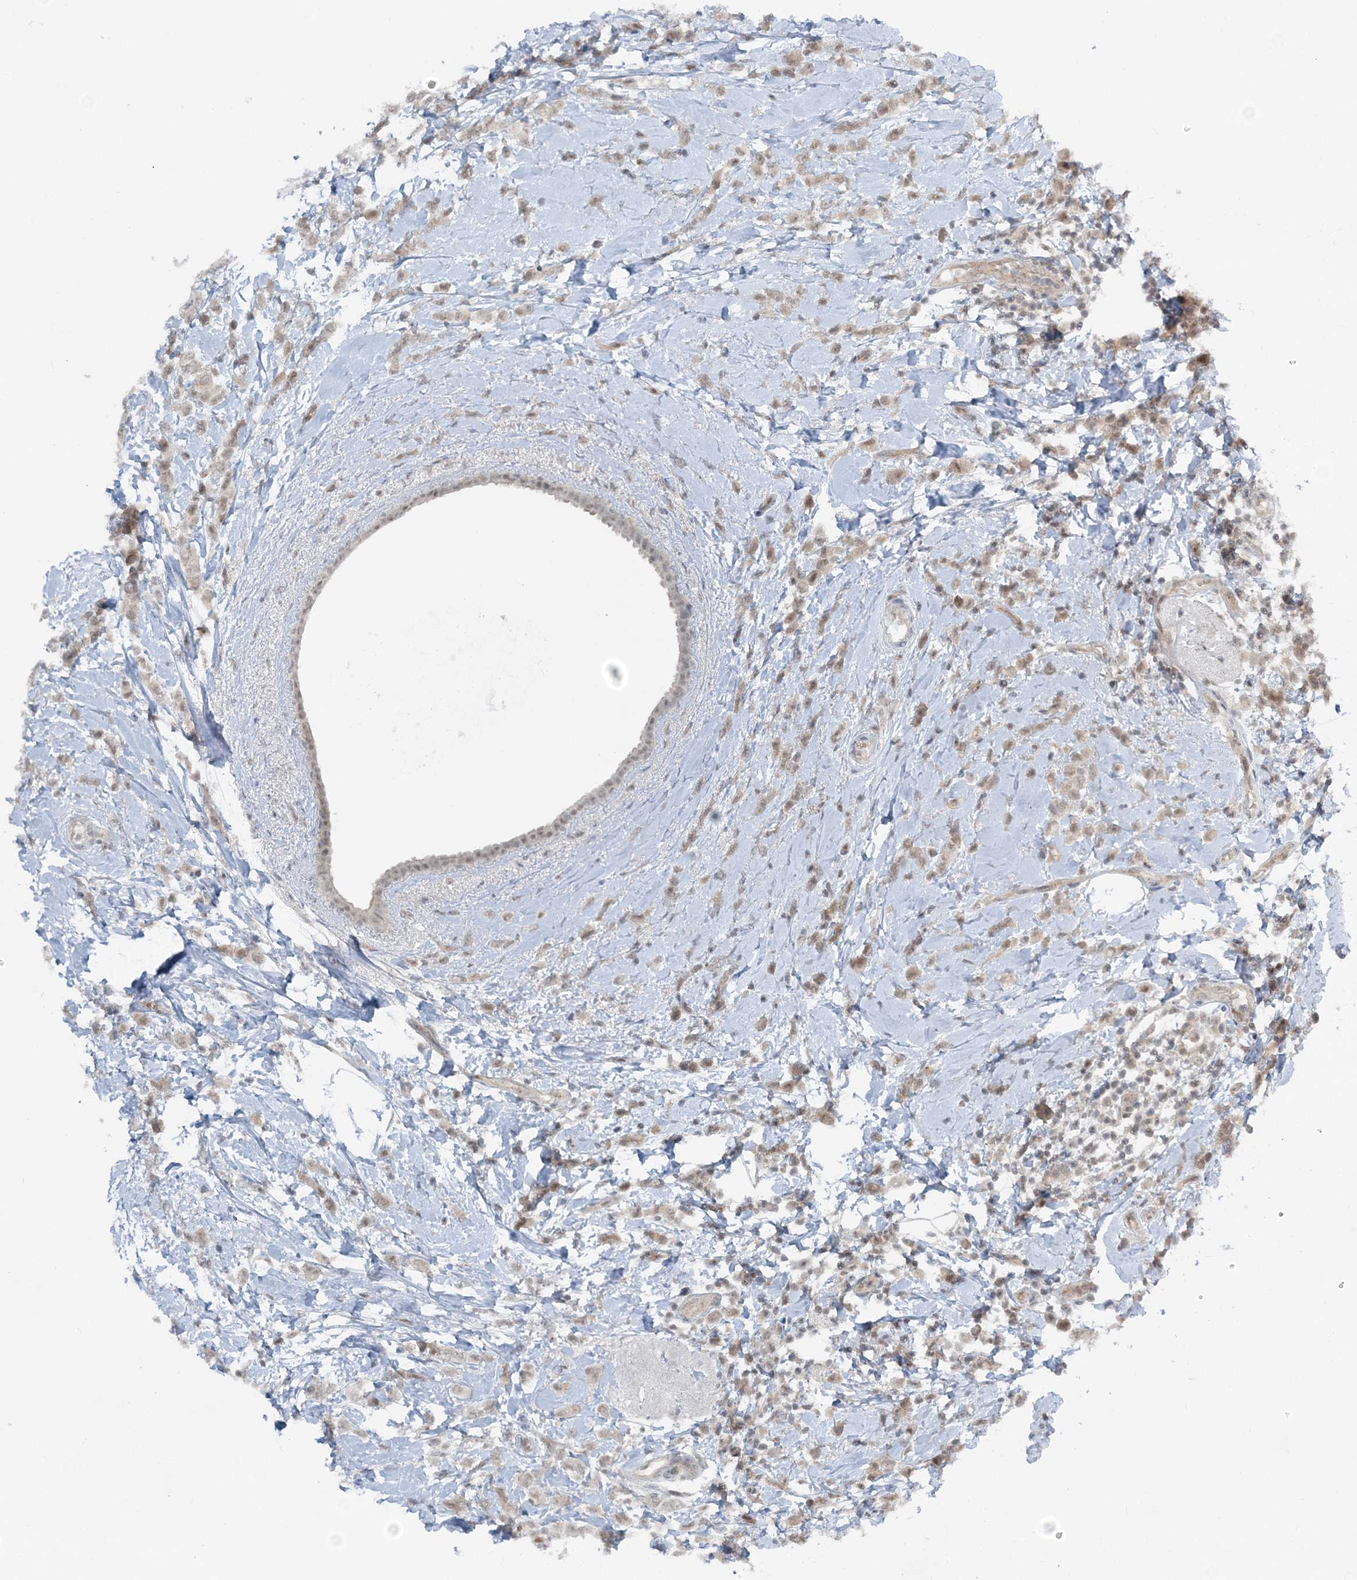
{"staining": {"intensity": "weak", "quantity": ">75%", "location": "cytoplasmic/membranous,nuclear"}, "tissue": "breast cancer", "cell_type": "Tumor cells", "image_type": "cancer", "snomed": [{"axis": "morphology", "description": "Lobular carcinoma"}, {"axis": "topography", "description": "Breast"}], "caption": "A low amount of weak cytoplasmic/membranous and nuclear positivity is identified in about >75% of tumor cells in breast cancer tissue.", "gene": "ATP11A", "patient": {"sex": "female", "age": 47}}